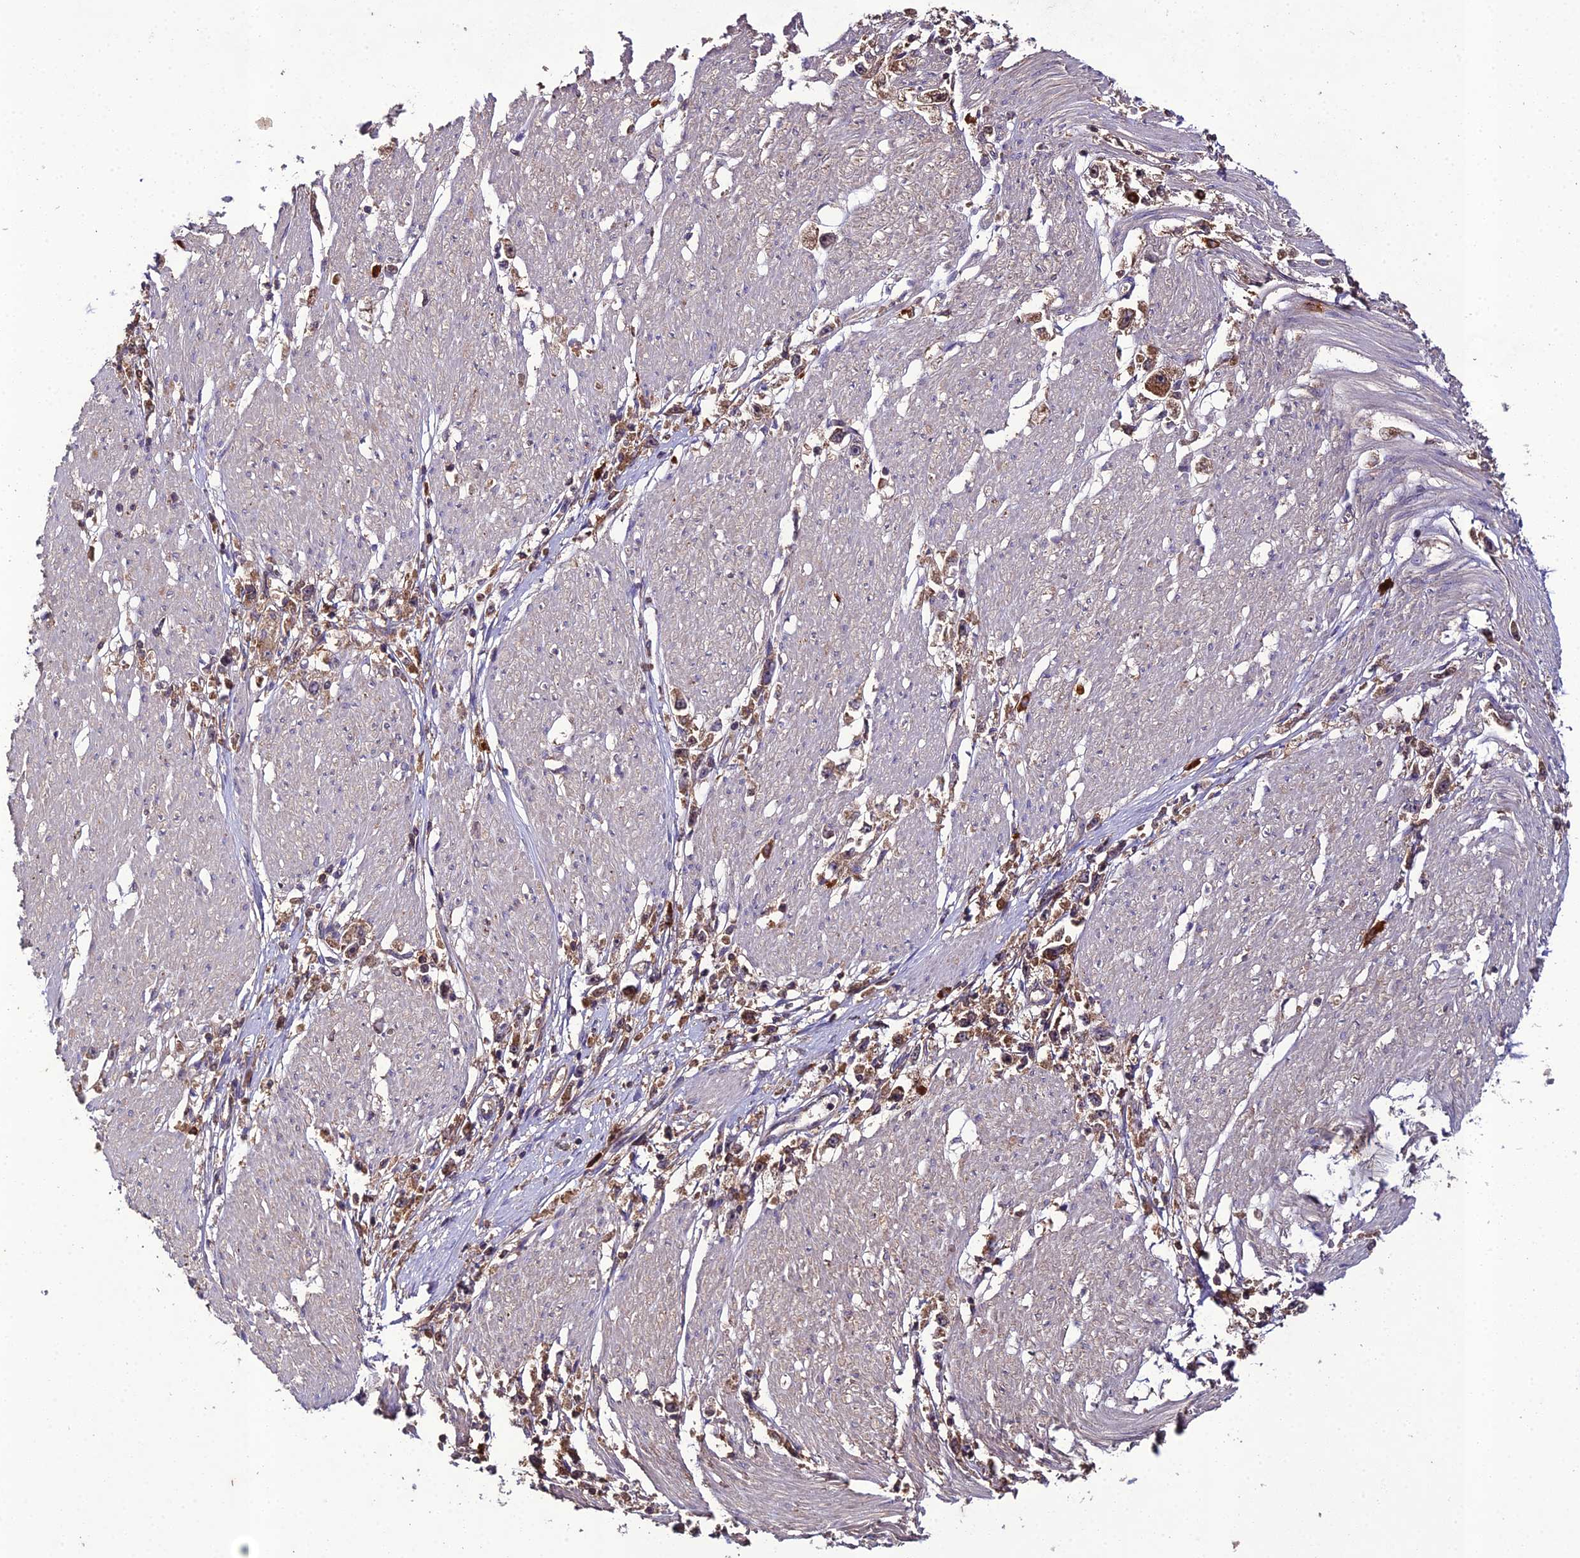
{"staining": {"intensity": "moderate", "quantity": ">75%", "location": "cytoplasmic/membranous"}, "tissue": "stomach cancer", "cell_type": "Tumor cells", "image_type": "cancer", "snomed": [{"axis": "morphology", "description": "Adenocarcinoma, NOS"}, {"axis": "topography", "description": "Stomach"}], "caption": "Moderate cytoplasmic/membranous positivity for a protein is seen in about >75% of tumor cells of stomach adenocarcinoma using immunohistochemistry.", "gene": "TMEM258", "patient": {"sex": "female", "age": 59}}